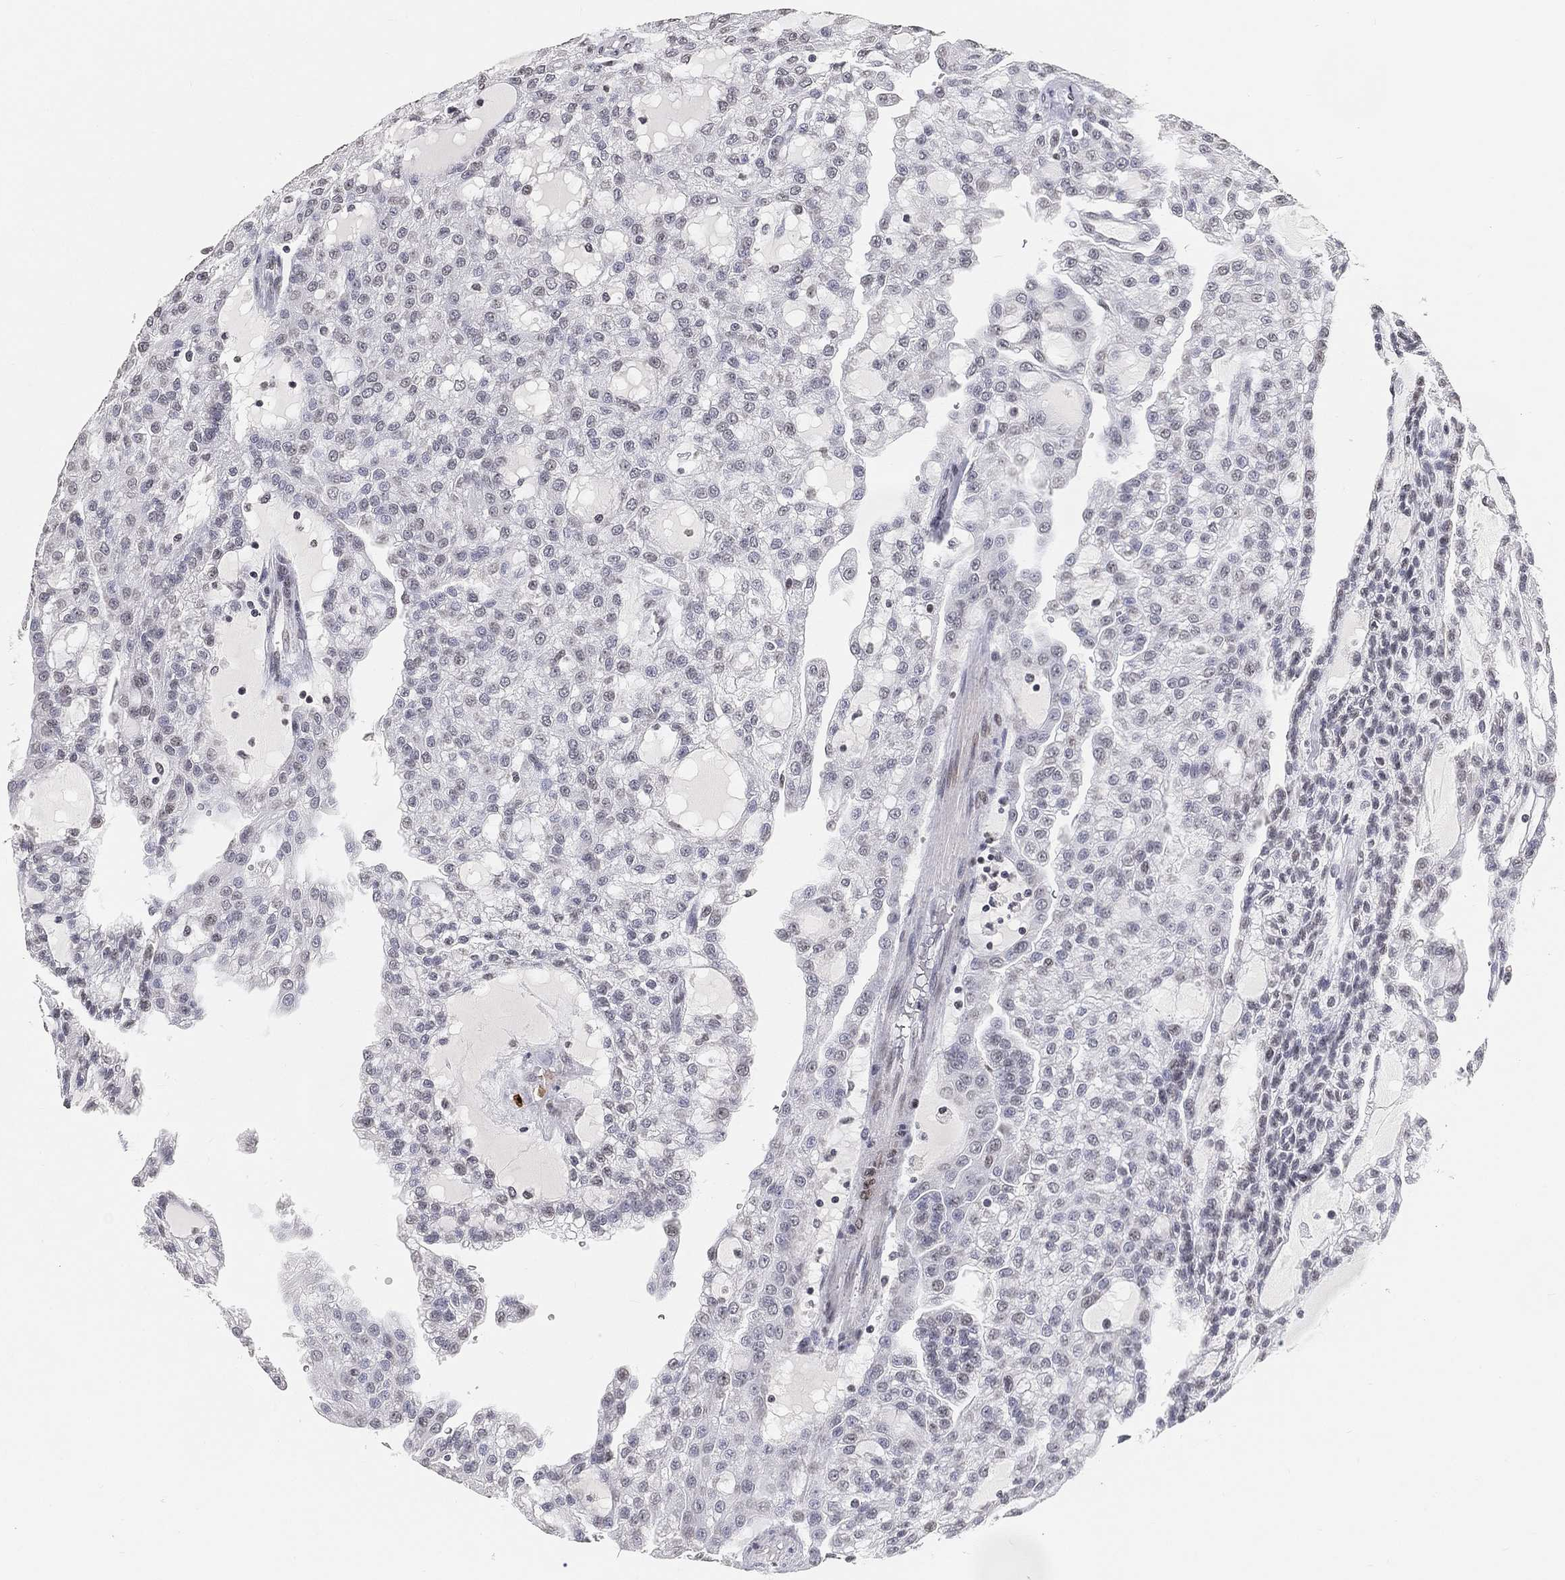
{"staining": {"intensity": "negative", "quantity": "none", "location": "none"}, "tissue": "renal cancer", "cell_type": "Tumor cells", "image_type": "cancer", "snomed": [{"axis": "morphology", "description": "Adenocarcinoma, NOS"}, {"axis": "topography", "description": "Kidney"}], "caption": "The micrograph displays no significant expression in tumor cells of renal cancer.", "gene": "ARG1", "patient": {"sex": "male", "age": 63}}